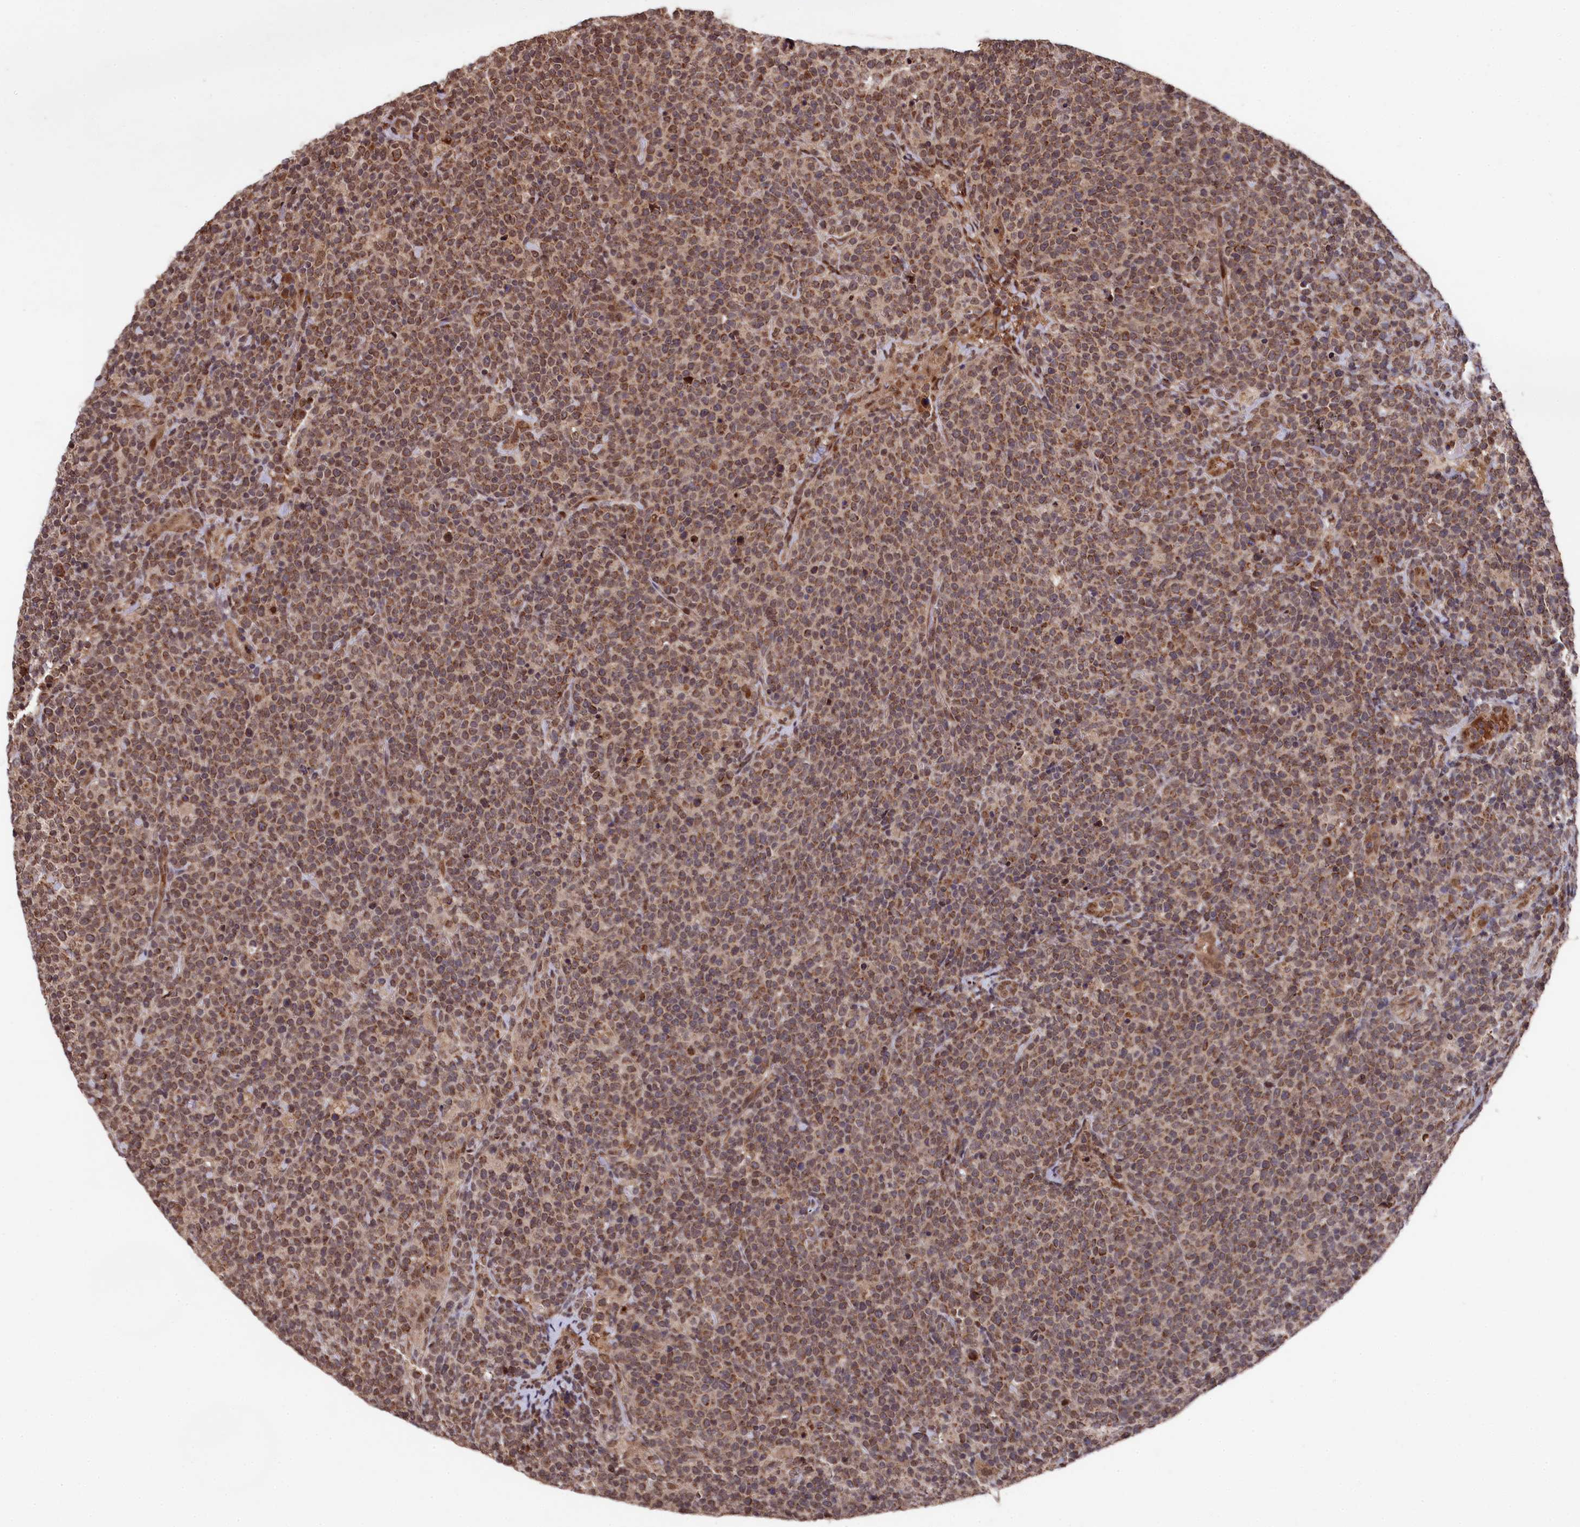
{"staining": {"intensity": "moderate", "quantity": ">75%", "location": "cytoplasmic/membranous"}, "tissue": "lymphoma", "cell_type": "Tumor cells", "image_type": "cancer", "snomed": [{"axis": "morphology", "description": "Malignant lymphoma, non-Hodgkin's type, High grade"}, {"axis": "topography", "description": "Lymph node"}], "caption": "Tumor cells show medium levels of moderate cytoplasmic/membranous staining in about >75% of cells in human high-grade malignant lymphoma, non-Hodgkin's type.", "gene": "CLPX", "patient": {"sex": "male", "age": 61}}